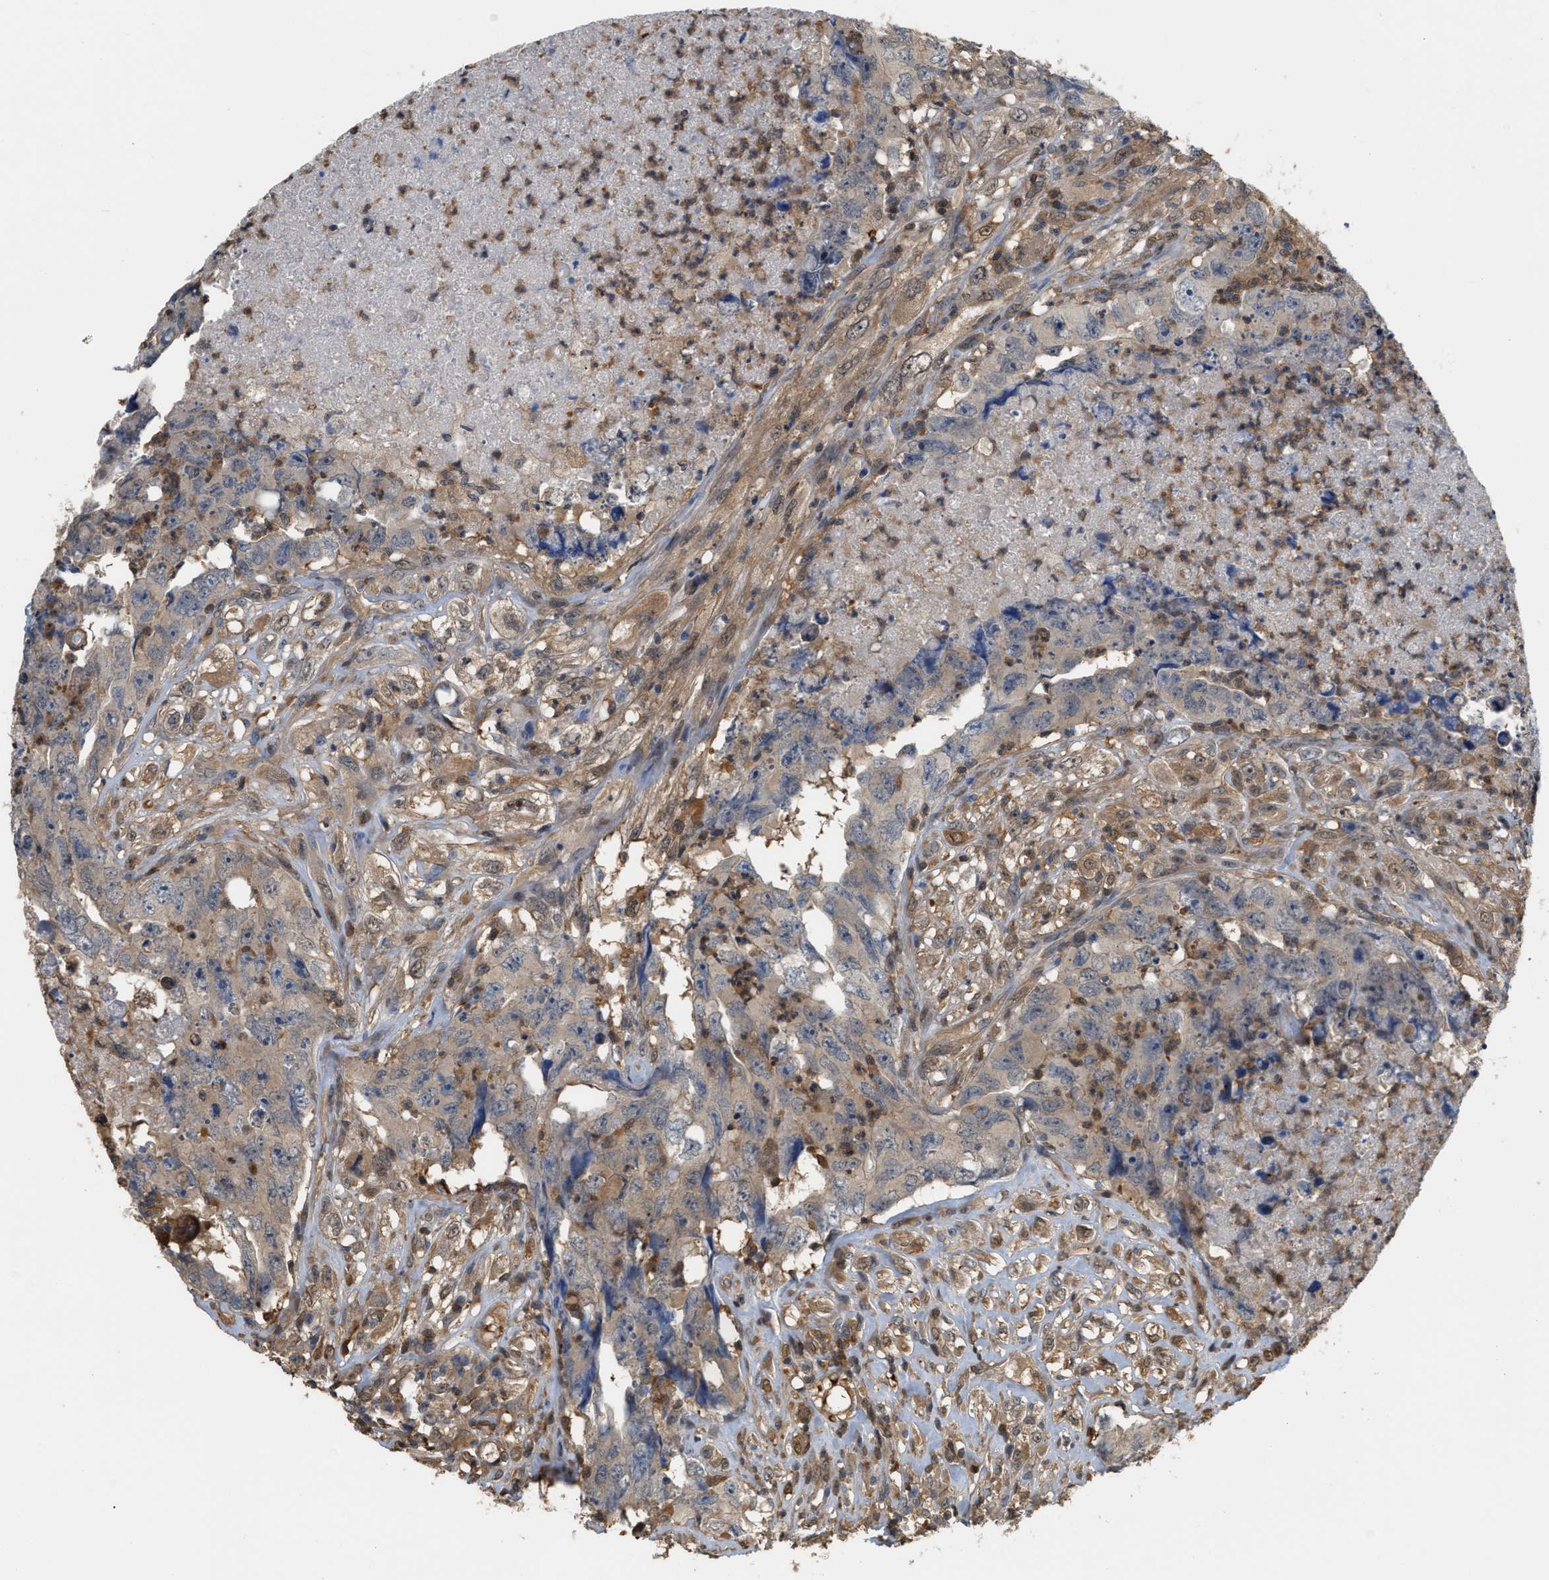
{"staining": {"intensity": "negative", "quantity": "none", "location": "none"}, "tissue": "testis cancer", "cell_type": "Tumor cells", "image_type": "cancer", "snomed": [{"axis": "morphology", "description": "Carcinoma, Embryonal, NOS"}, {"axis": "topography", "description": "Testis"}], "caption": "IHC of testis cancer (embryonal carcinoma) shows no expression in tumor cells. (DAB (3,3'-diaminobenzidine) immunohistochemistry, high magnification).", "gene": "MTPN", "patient": {"sex": "male", "age": 32}}